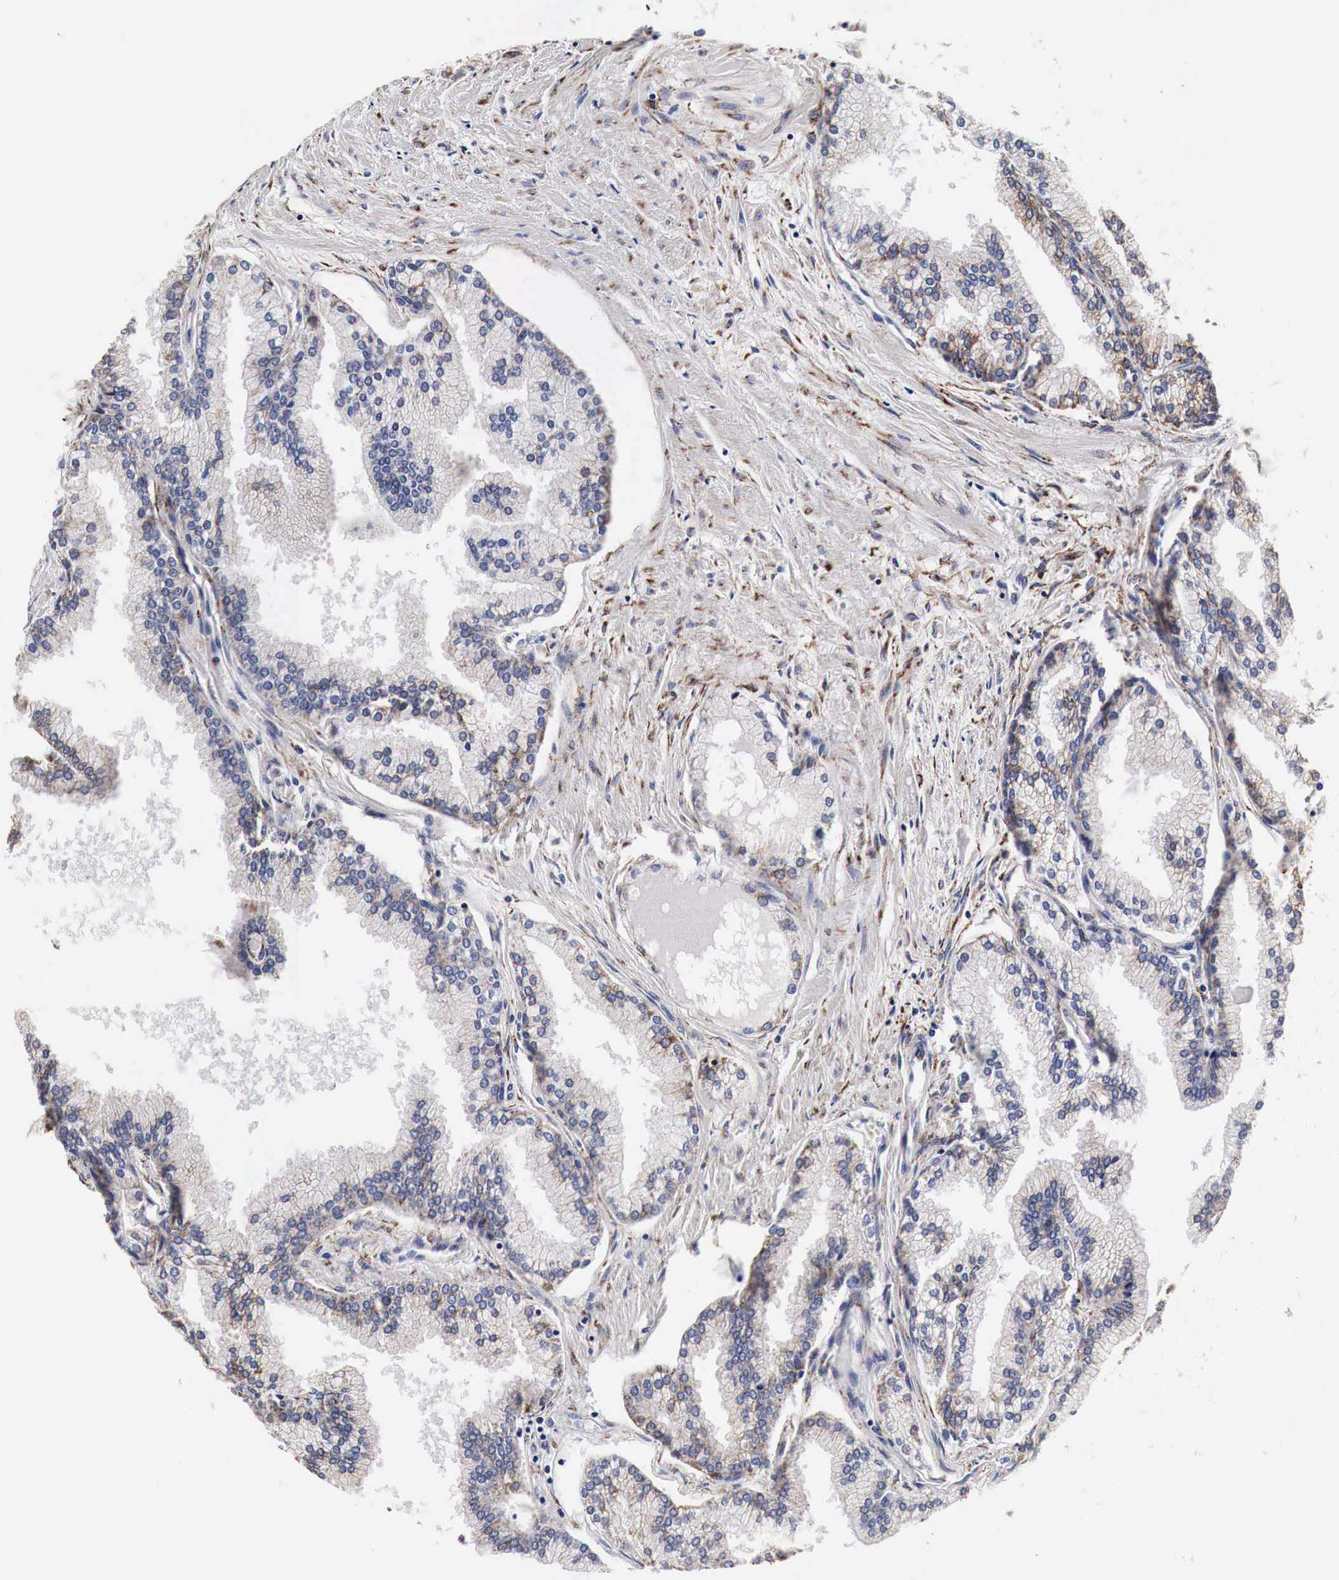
{"staining": {"intensity": "weak", "quantity": "25%-75%", "location": "cytoplasmic/membranous"}, "tissue": "prostate", "cell_type": "Glandular cells", "image_type": "normal", "snomed": [{"axis": "morphology", "description": "Normal tissue, NOS"}, {"axis": "topography", "description": "Prostate"}], "caption": "Brown immunohistochemical staining in benign prostate displays weak cytoplasmic/membranous positivity in about 25%-75% of glandular cells. (DAB IHC, brown staining for protein, blue staining for nuclei).", "gene": "CKAP4", "patient": {"sex": "male", "age": 68}}